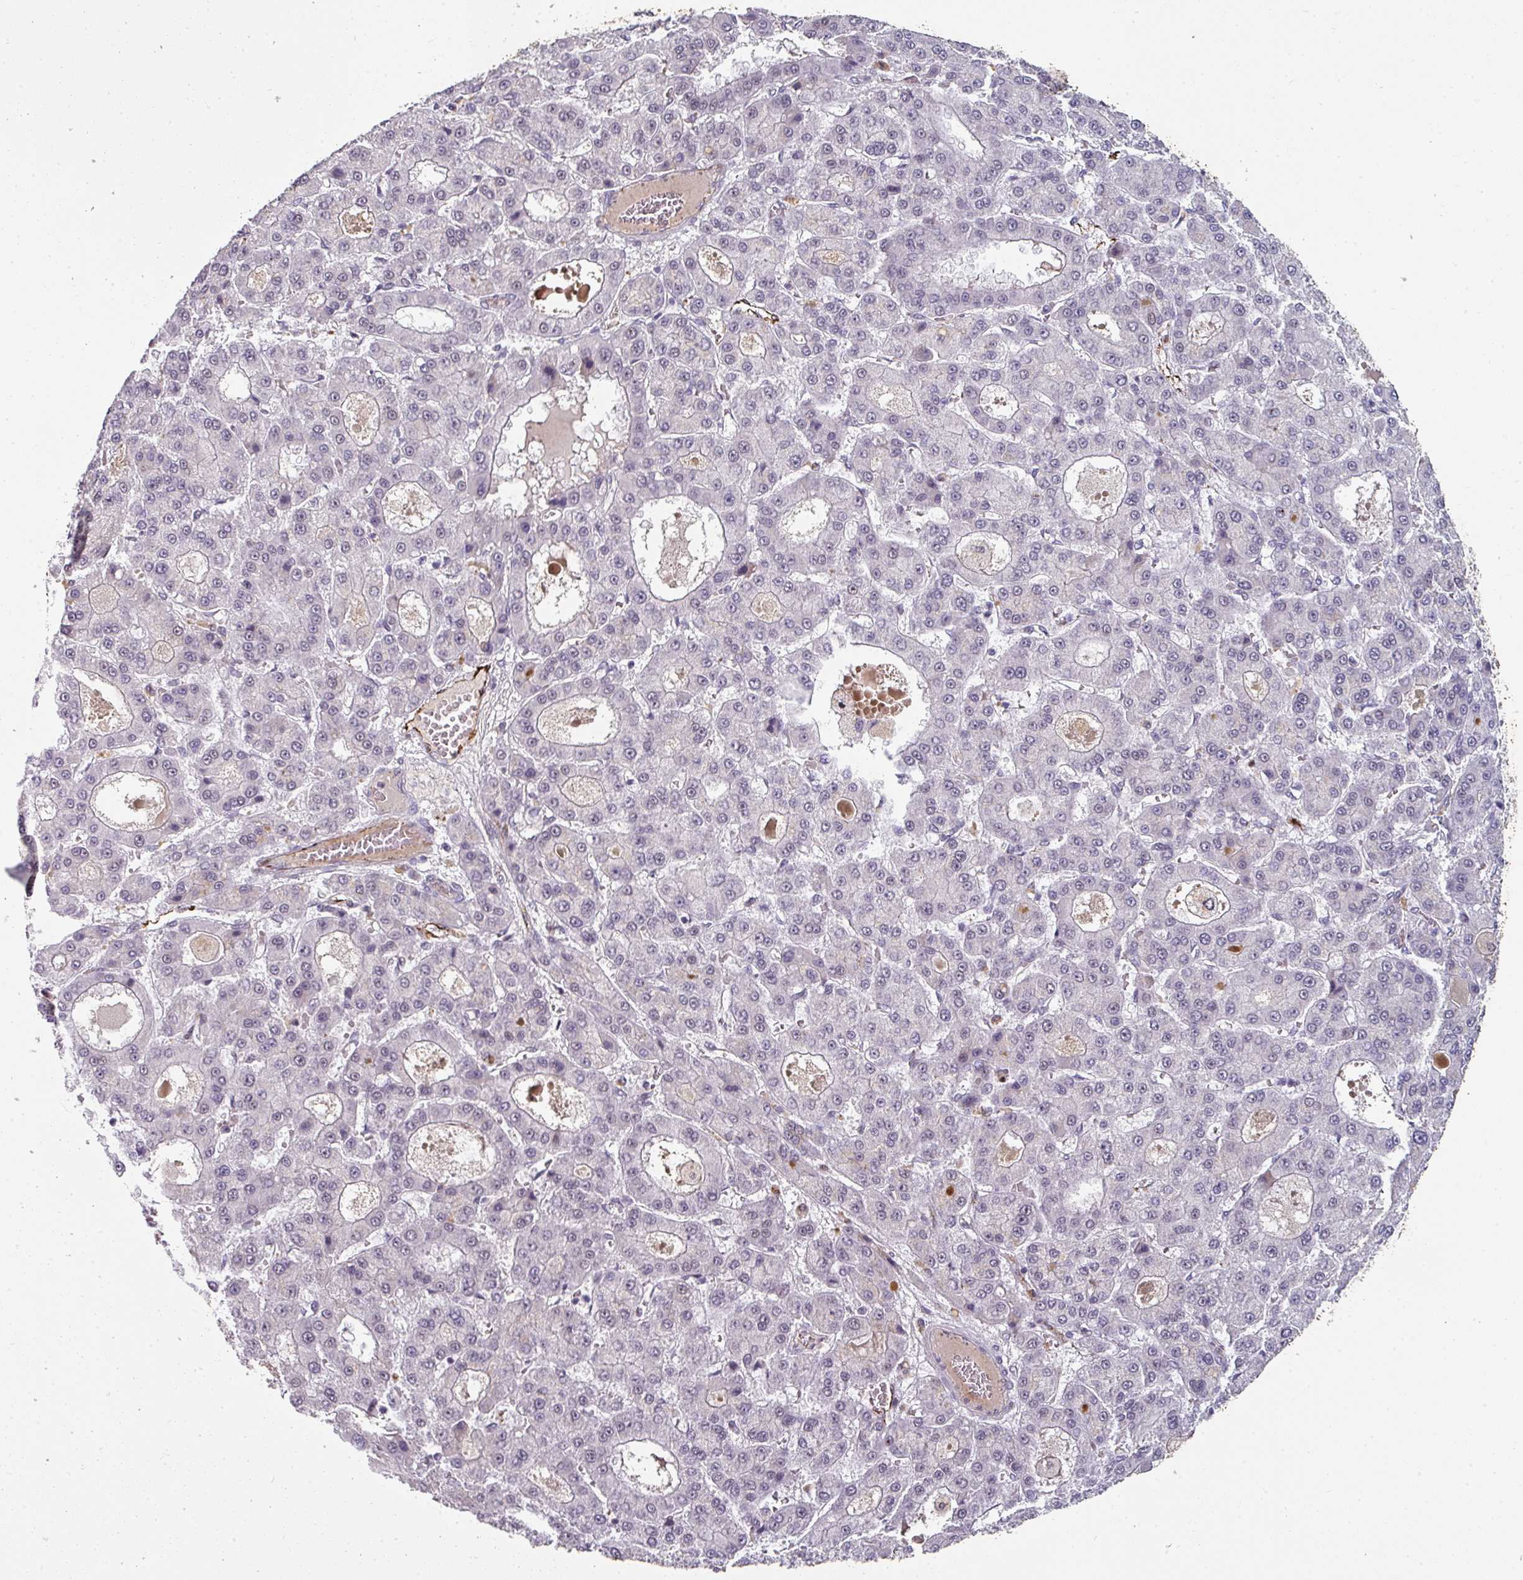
{"staining": {"intensity": "negative", "quantity": "none", "location": "none"}, "tissue": "liver cancer", "cell_type": "Tumor cells", "image_type": "cancer", "snomed": [{"axis": "morphology", "description": "Carcinoma, Hepatocellular, NOS"}, {"axis": "topography", "description": "Liver"}], "caption": "Immunohistochemistry (IHC) of human liver cancer (hepatocellular carcinoma) displays no expression in tumor cells.", "gene": "SIDT2", "patient": {"sex": "male", "age": 70}}